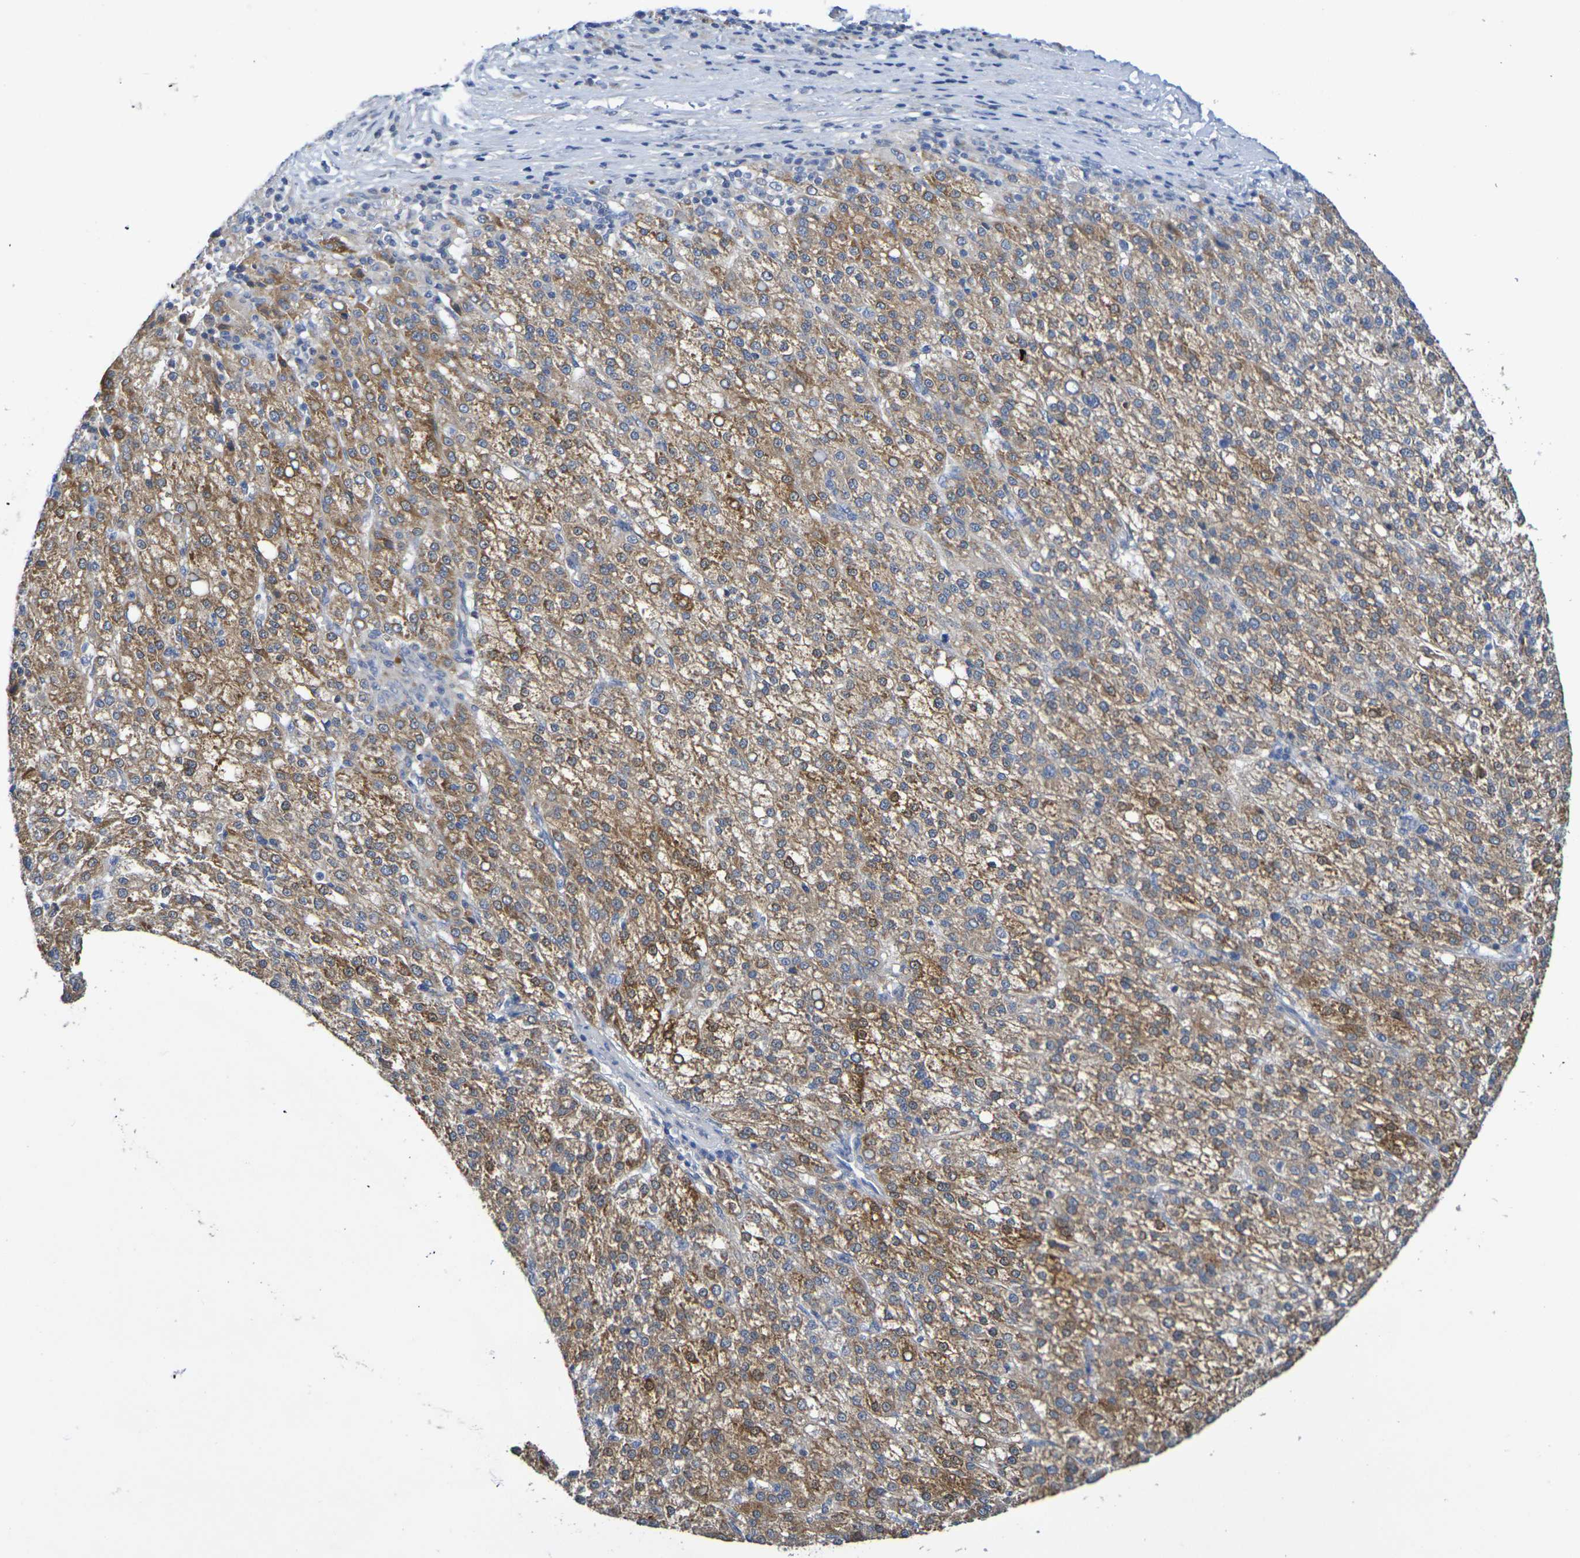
{"staining": {"intensity": "moderate", "quantity": ">75%", "location": "cytoplasmic/membranous"}, "tissue": "liver cancer", "cell_type": "Tumor cells", "image_type": "cancer", "snomed": [{"axis": "morphology", "description": "Carcinoma, Hepatocellular, NOS"}, {"axis": "topography", "description": "Liver"}], "caption": "This is an image of IHC staining of liver cancer, which shows moderate expression in the cytoplasmic/membranous of tumor cells.", "gene": "SDC4", "patient": {"sex": "female", "age": 58}}